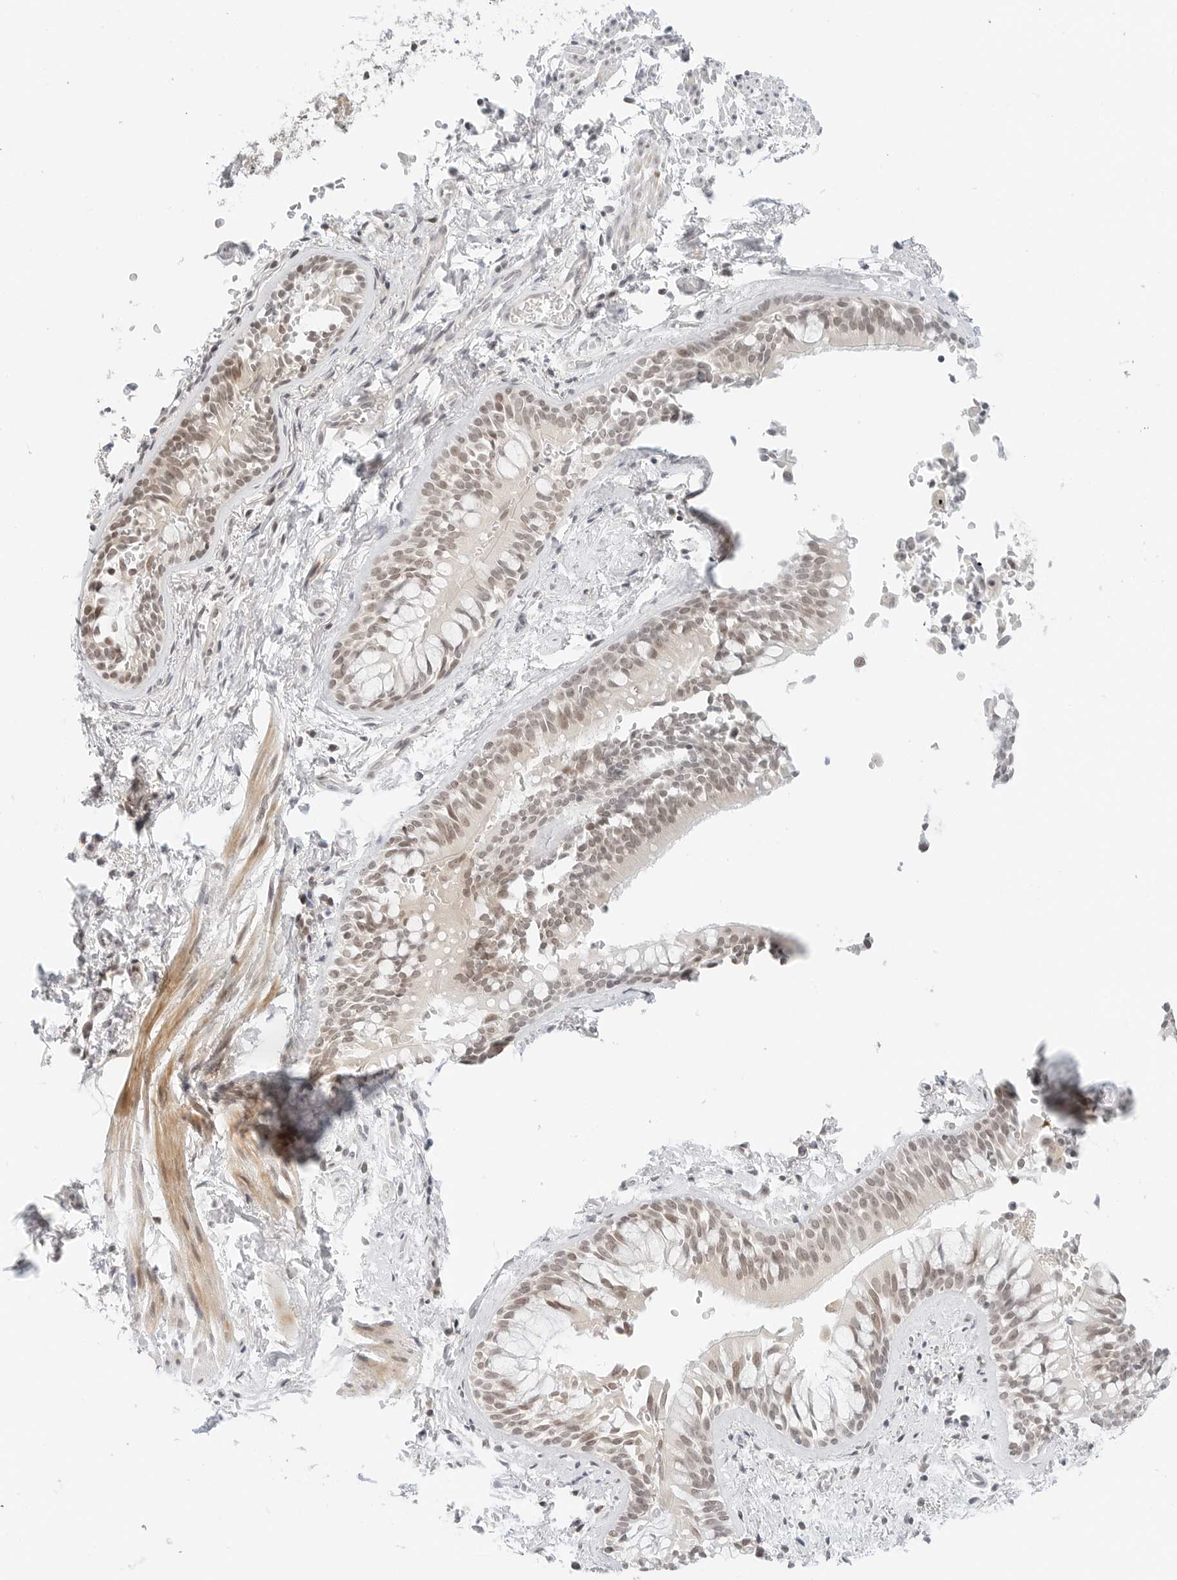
{"staining": {"intensity": "moderate", "quantity": "25%-75%", "location": "nuclear"}, "tissue": "bronchus", "cell_type": "Respiratory epithelial cells", "image_type": "normal", "snomed": [{"axis": "morphology", "description": "Normal tissue, NOS"}, {"axis": "morphology", "description": "Inflammation, NOS"}, {"axis": "topography", "description": "Cartilage tissue"}, {"axis": "topography", "description": "Bronchus"}, {"axis": "topography", "description": "Lung"}], "caption": "This is an image of immunohistochemistry (IHC) staining of benign bronchus, which shows moderate positivity in the nuclear of respiratory epithelial cells.", "gene": "NEO1", "patient": {"sex": "female", "age": 64}}